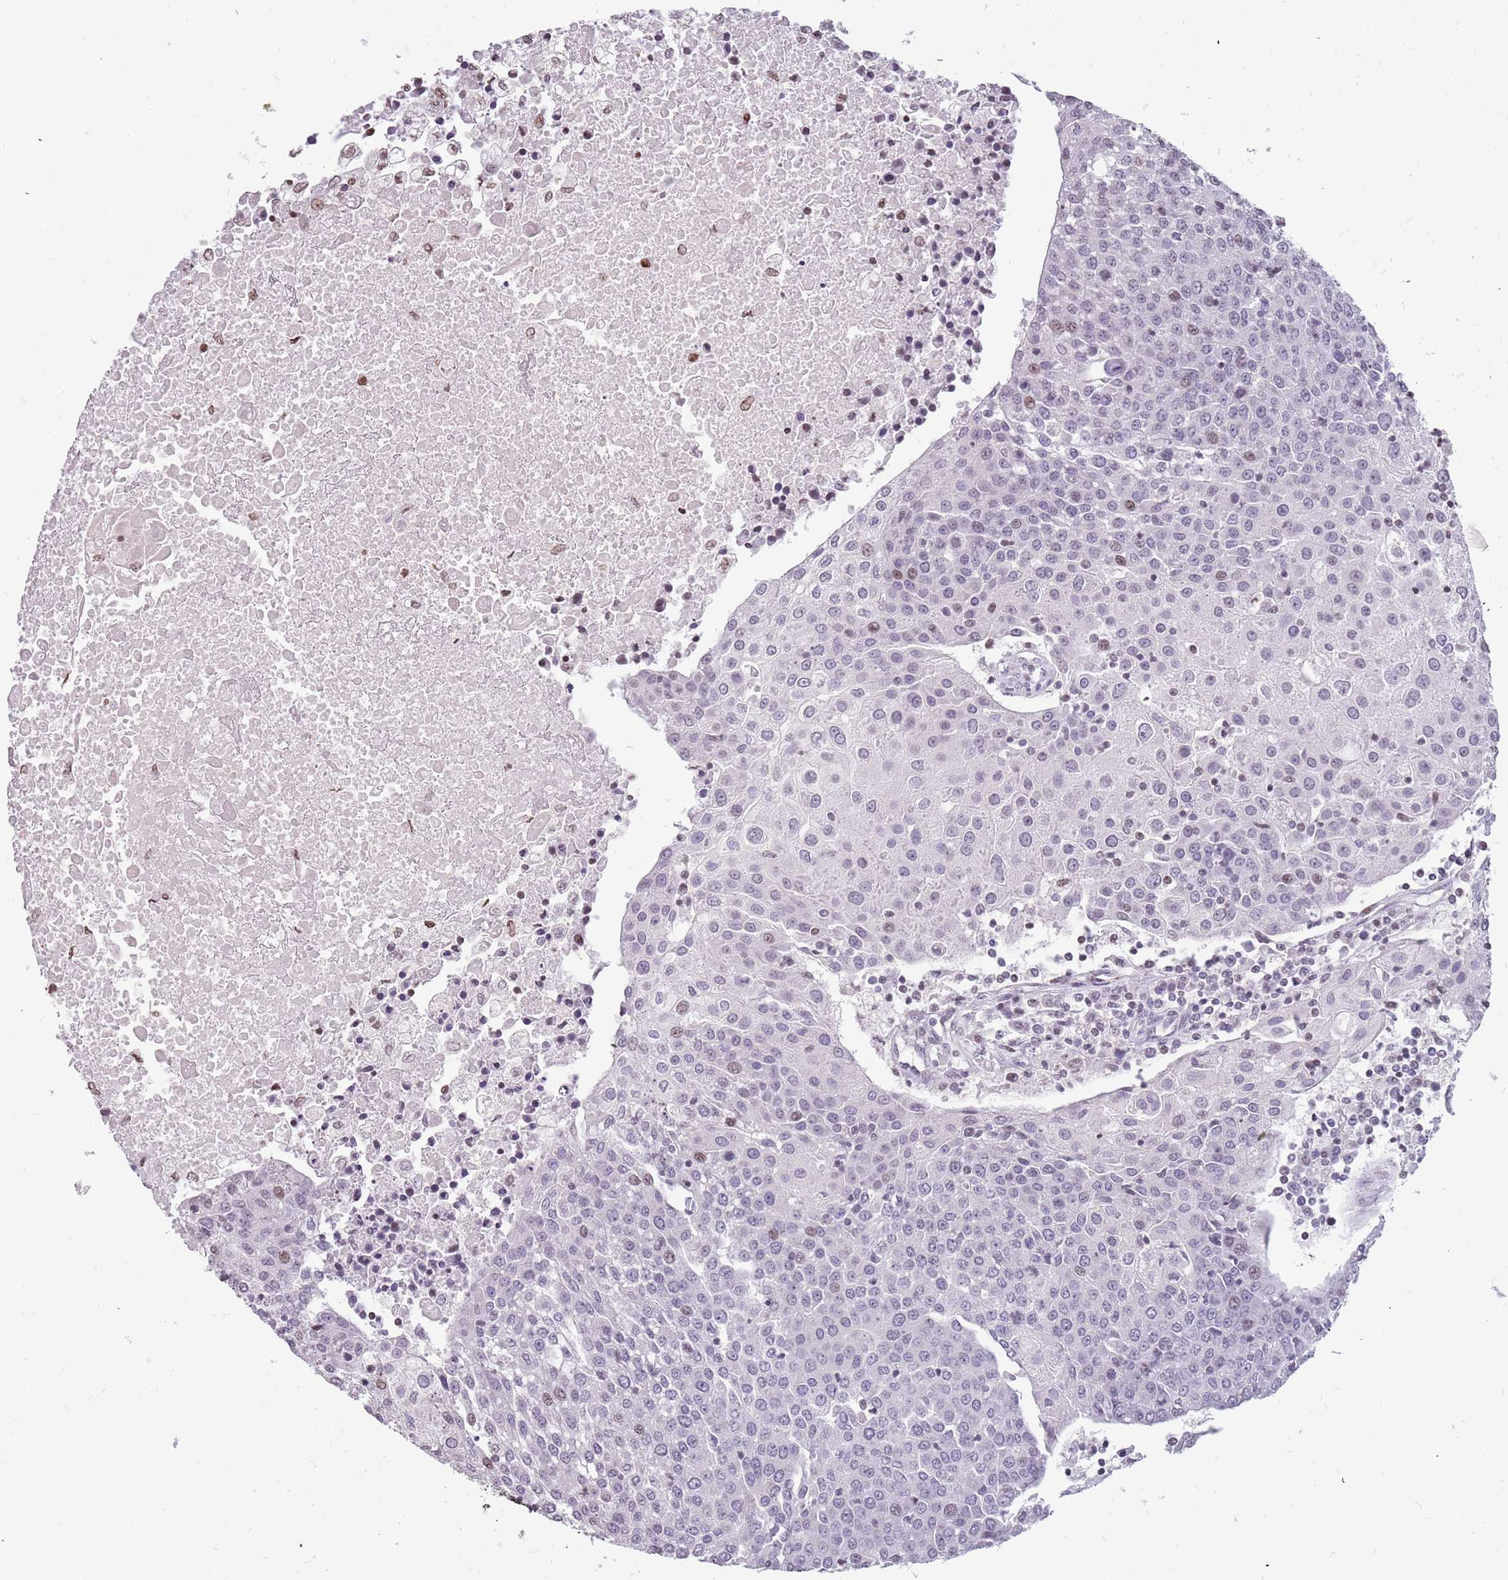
{"staining": {"intensity": "moderate", "quantity": "<25%", "location": "nuclear"}, "tissue": "urothelial cancer", "cell_type": "Tumor cells", "image_type": "cancer", "snomed": [{"axis": "morphology", "description": "Urothelial carcinoma, High grade"}, {"axis": "topography", "description": "Urinary bladder"}], "caption": "Immunohistochemistry (IHC) (DAB) staining of human high-grade urothelial carcinoma shows moderate nuclear protein positivity in about <25% of tumor cells.", "gene": "NEK6", "patient": {"sex": "female", "age": 85}}